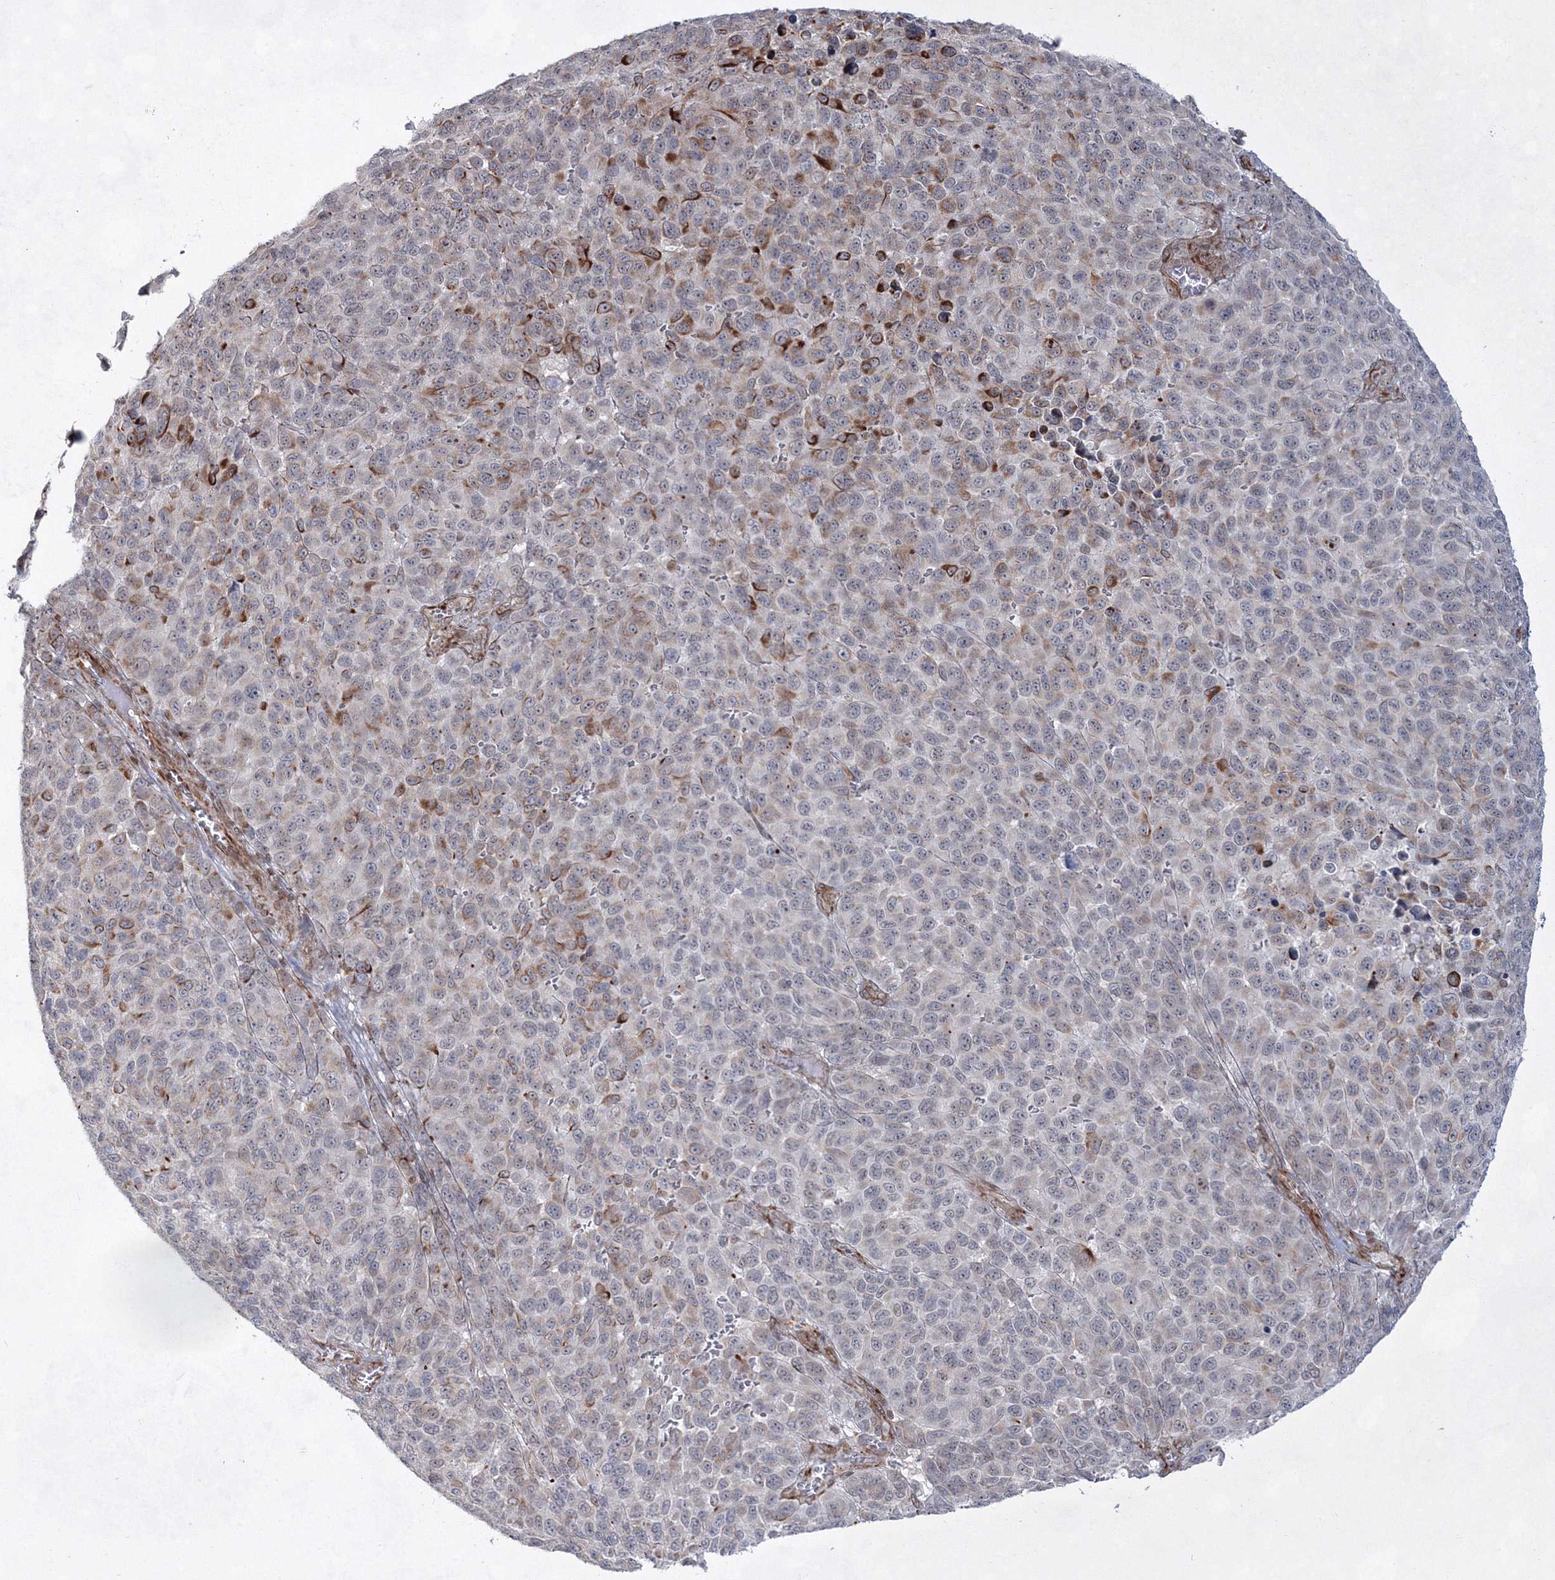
{"staining": {"intensity": "moderate", "quantity": "25%-75%", "location": "cytoplasmic/membranous"}, "tissue": "melanoma", "cell_type": "Tumor cells", "image_type": "cancer", "snomed": [{"axis": "morphology", "description": "Malignant melanoma, NOS"}, {"axis": "topography", "description": "Skin"}], "caption": "Immunohistochemical staining of human malignant melanoma exhibits medium levels of moderate cytoplasmic/membranous expression in about 25%-75% of tumor cells.", "gene": "SNIP1", "patient": {"sex": "male", "age": 49}}